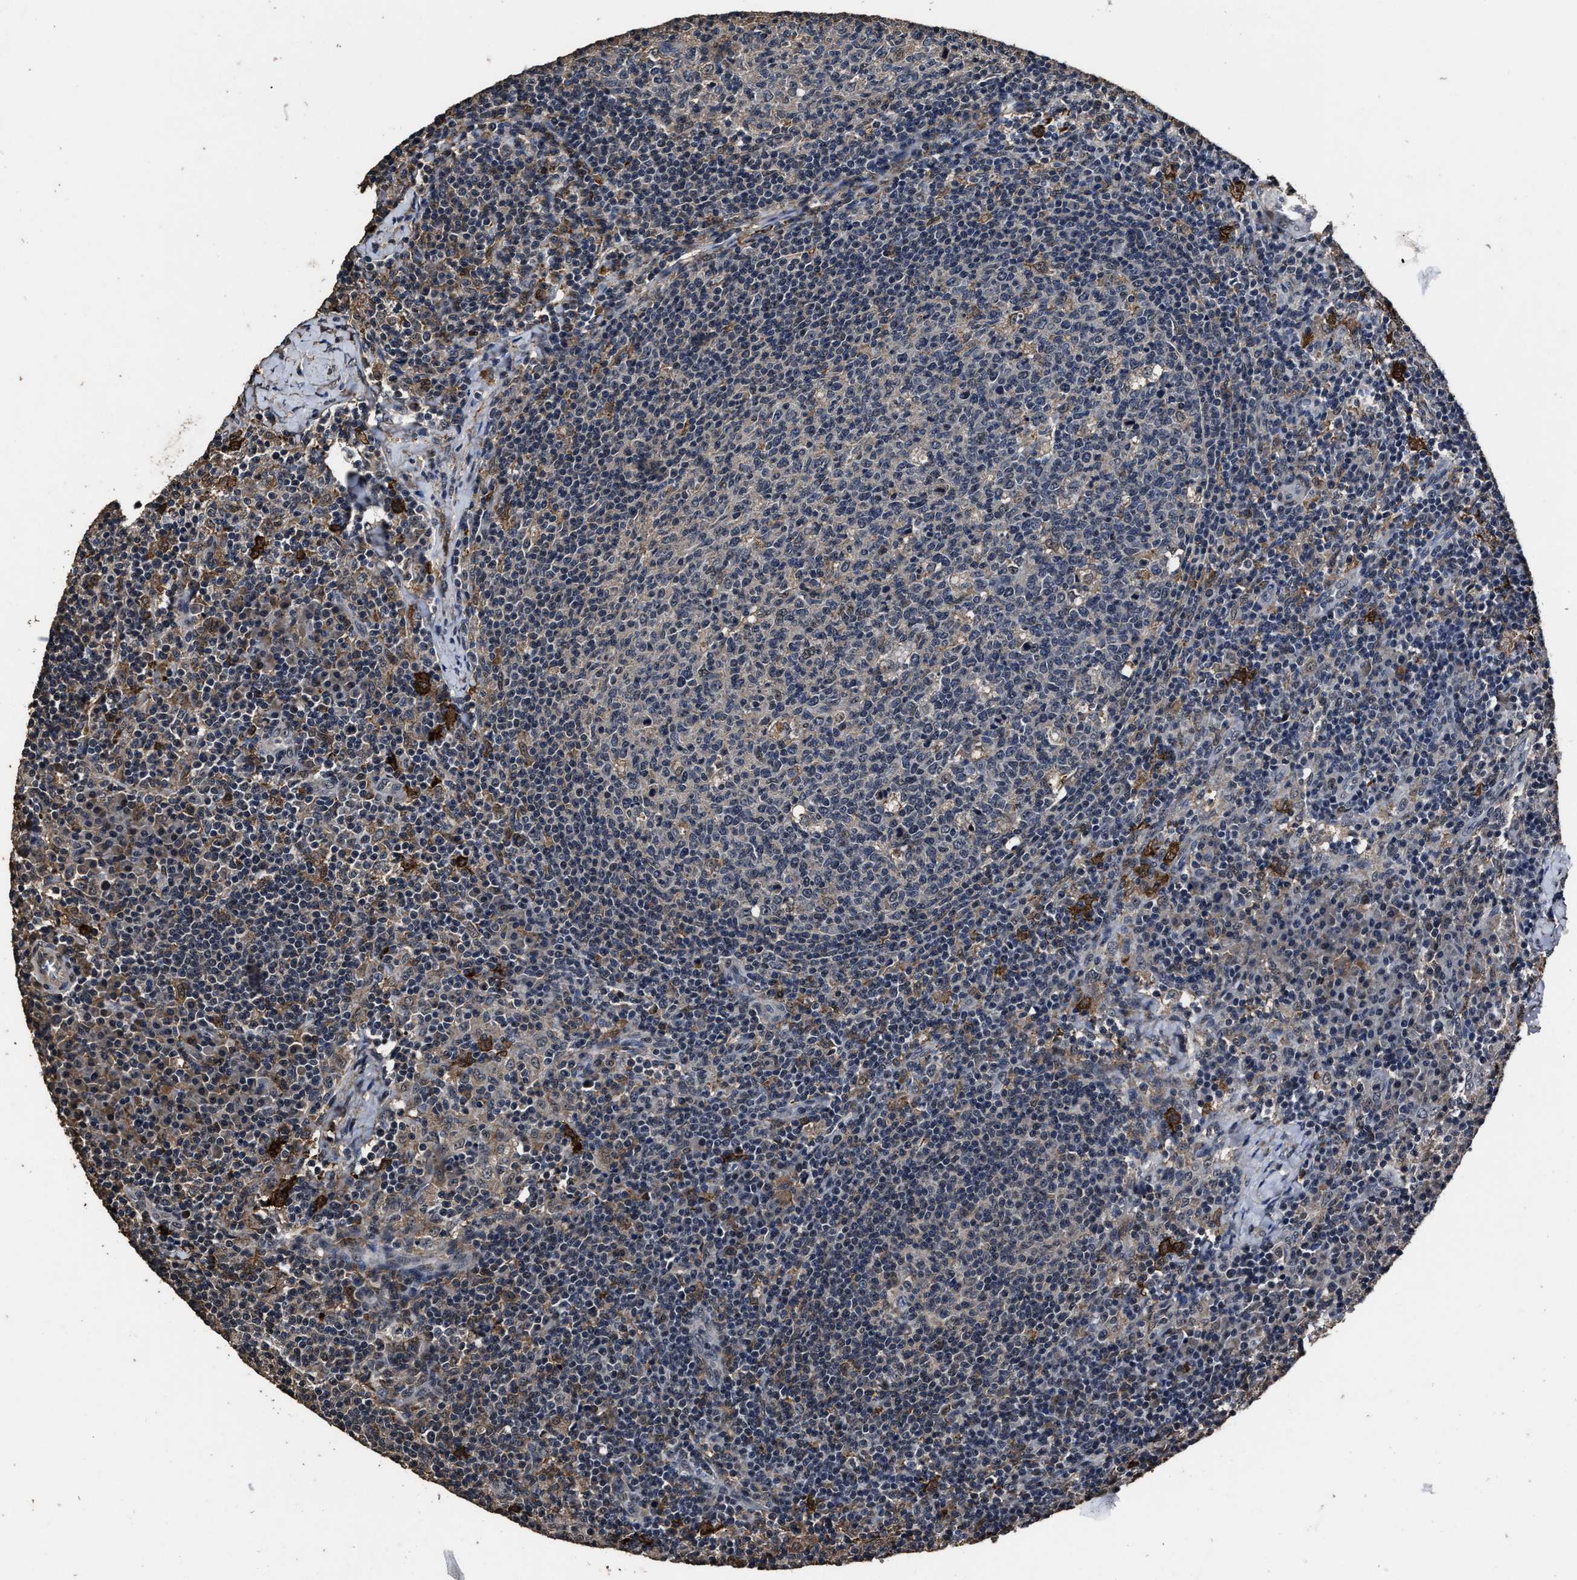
{"staining": {"intensity": "weak", "quantity": "<25%", "location": "cytoplasmic/membranous"}, "tissue": "lymph node", "cell_type": "Germinal center cells", "image_type": "normal", "snomed": [{"axis": "morphology", "description": "Normal tissue, NOS"}, {"axis": "morphology", "description": "Inflammation, NOS"}, {"axis": "topography", "description": "Lymph node"}], "caption": "A high-resolution image shows IHC staining of benign lymph node, which shows no significant expression in germinal center cells. (DAB (3,3'-diaminobenzidine) immunohistochemistry visualized using brightfield microscopy, high magnification).", "gene": "RSBN1L", "patient": {"sex": "male", "age": 55}}